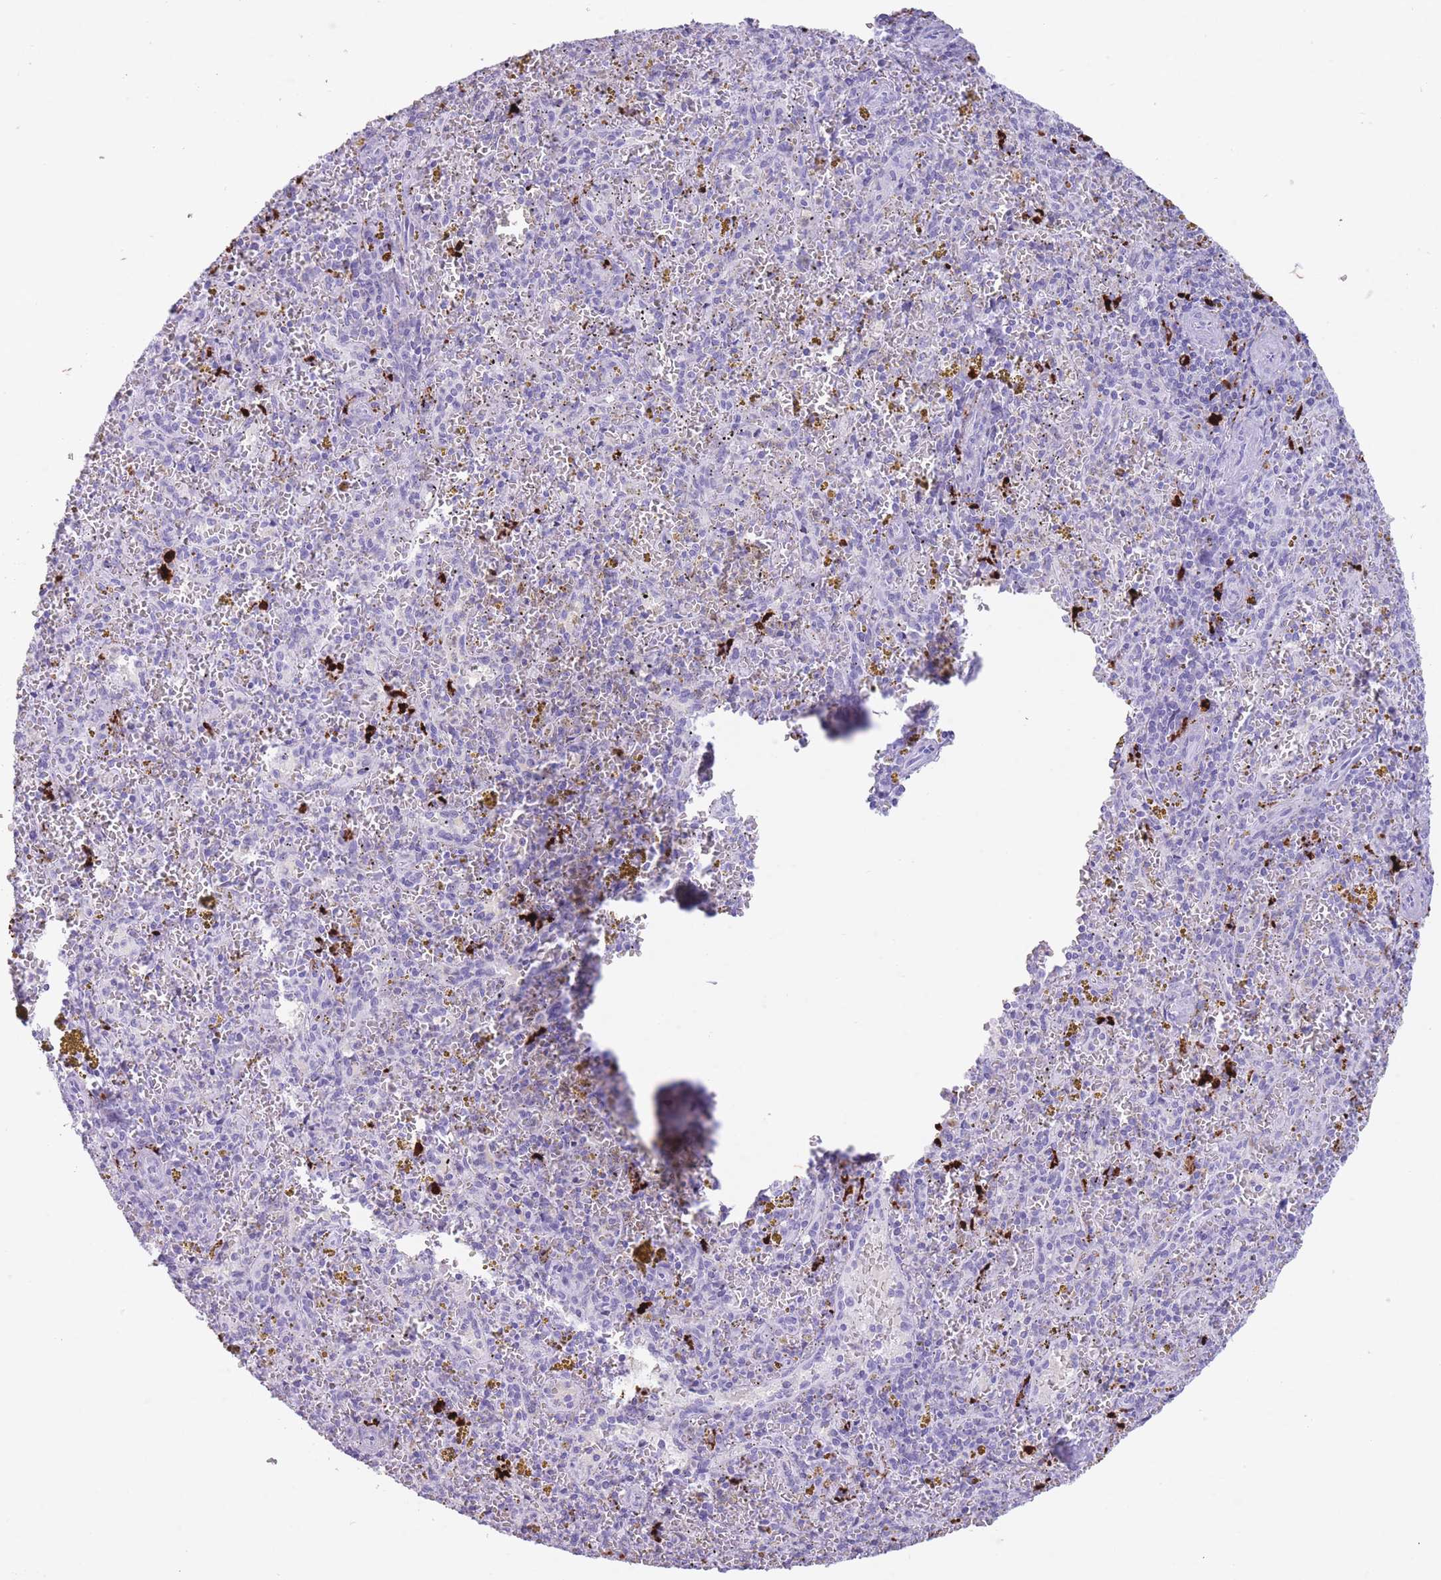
{"staining": {"intensity": "negative", "quantity": "none", "location": "none"}, "tissue": "spleen", "cell_type": "Cells in red pulp", "image_type": "normal", "snomed": [{"axis": "morphology", "description": "Normal tissue, NOS"}, {"axis": "topography", "description": "Spleen"}], "caption": "DAB (3,3'-diaminobenzidine) immunohistochemical staining of unremarkable spleen shows no significant staining in cells in red pulp.", "gene": "OR4F16", "patient": {"sex": "male", "age": 57}}